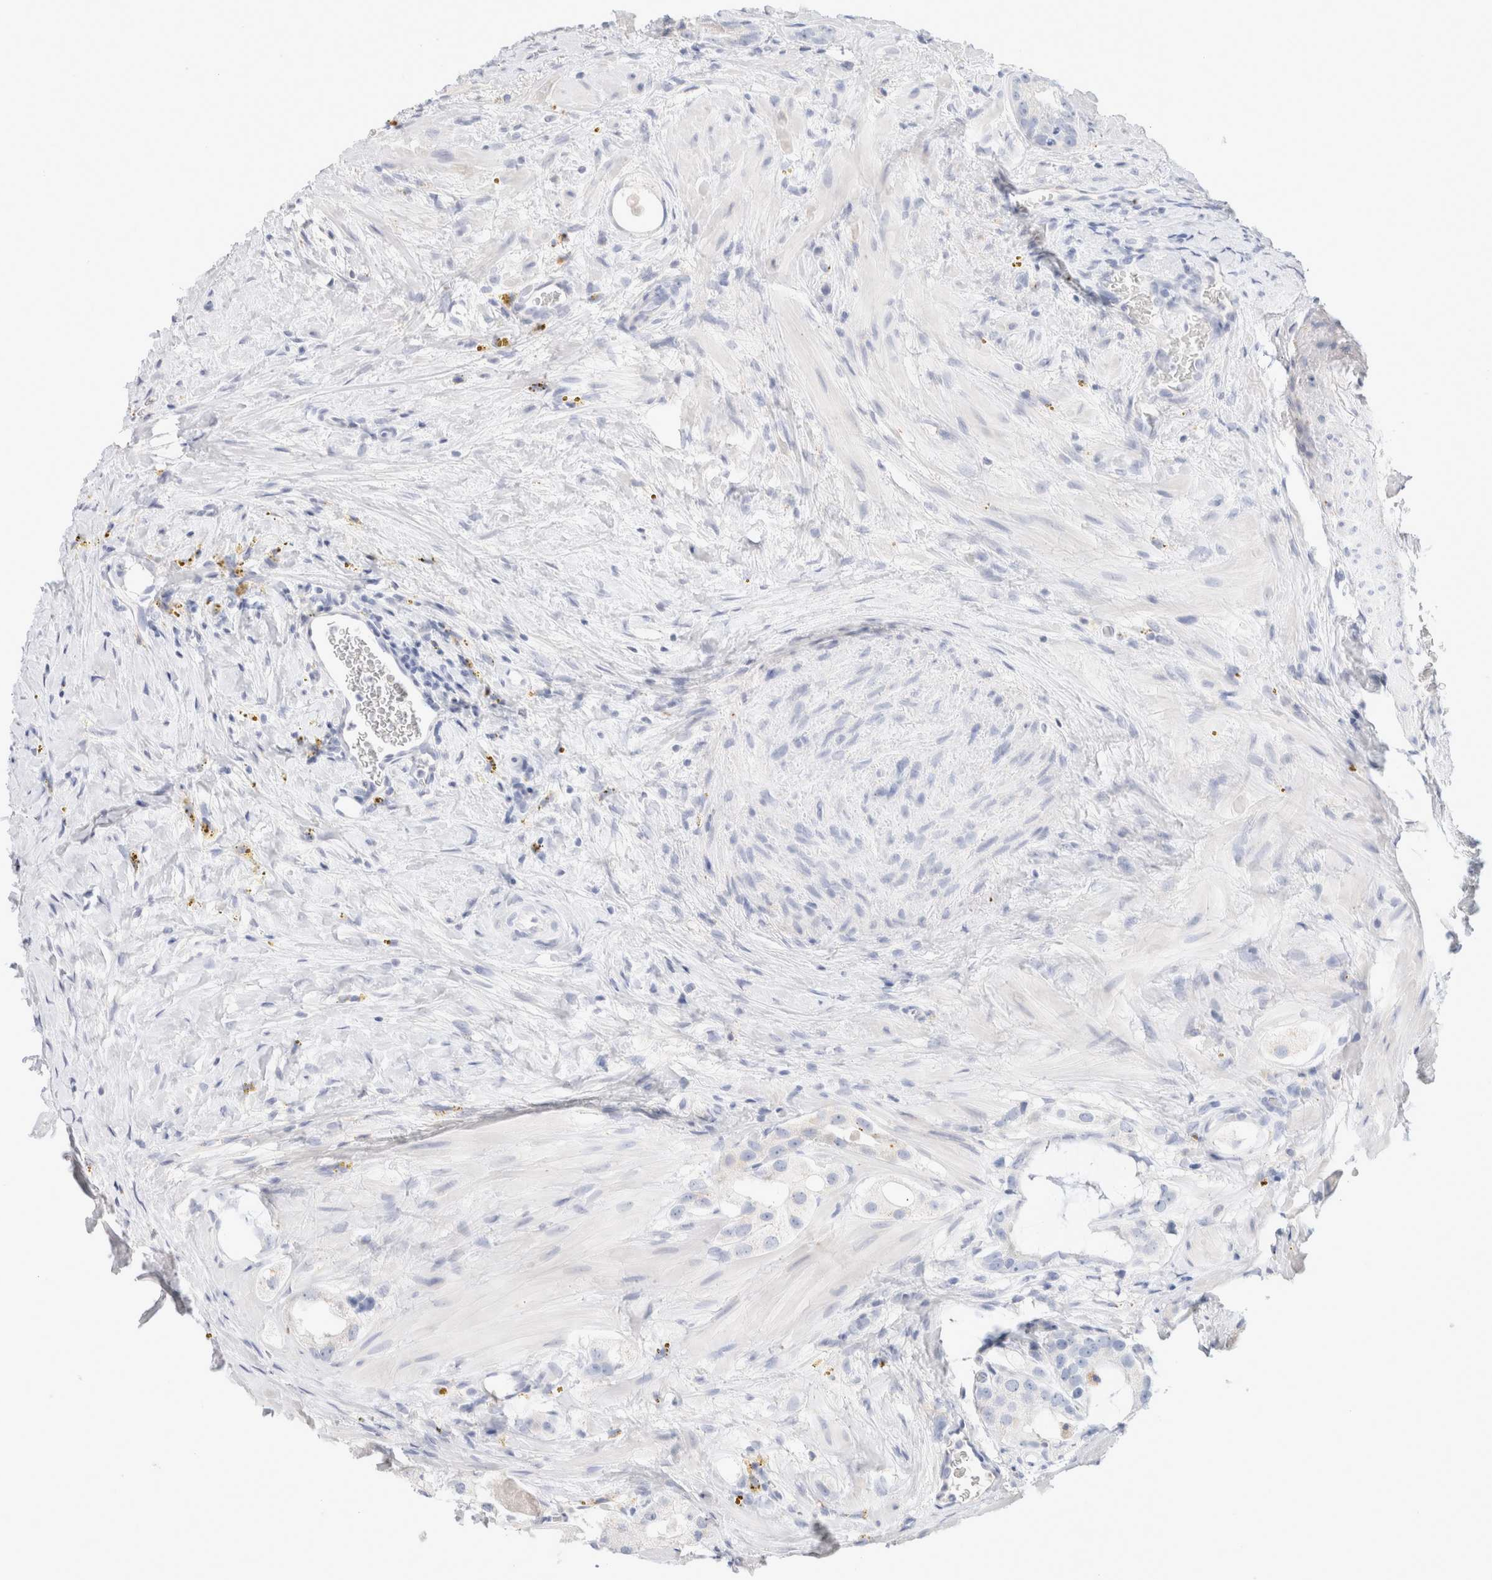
{"staining": {"intensity": "negative", "quantity": "none", "location": "none"}, "tissue": "prostate cancer", "cell_type": "Tumor cells", "image_type": "cancer", "snomed": [{"axis": "morphology", "description": "Adenocarcinoma, High grade"}, {"axis": "topography", "description": "Prostate"}], "caption": "There is no significant staining in tumor cells of high-grade adenocarcinoma (prostate).", "gene": "CPQ", "patient": {"sex": "male", "age": 63}}